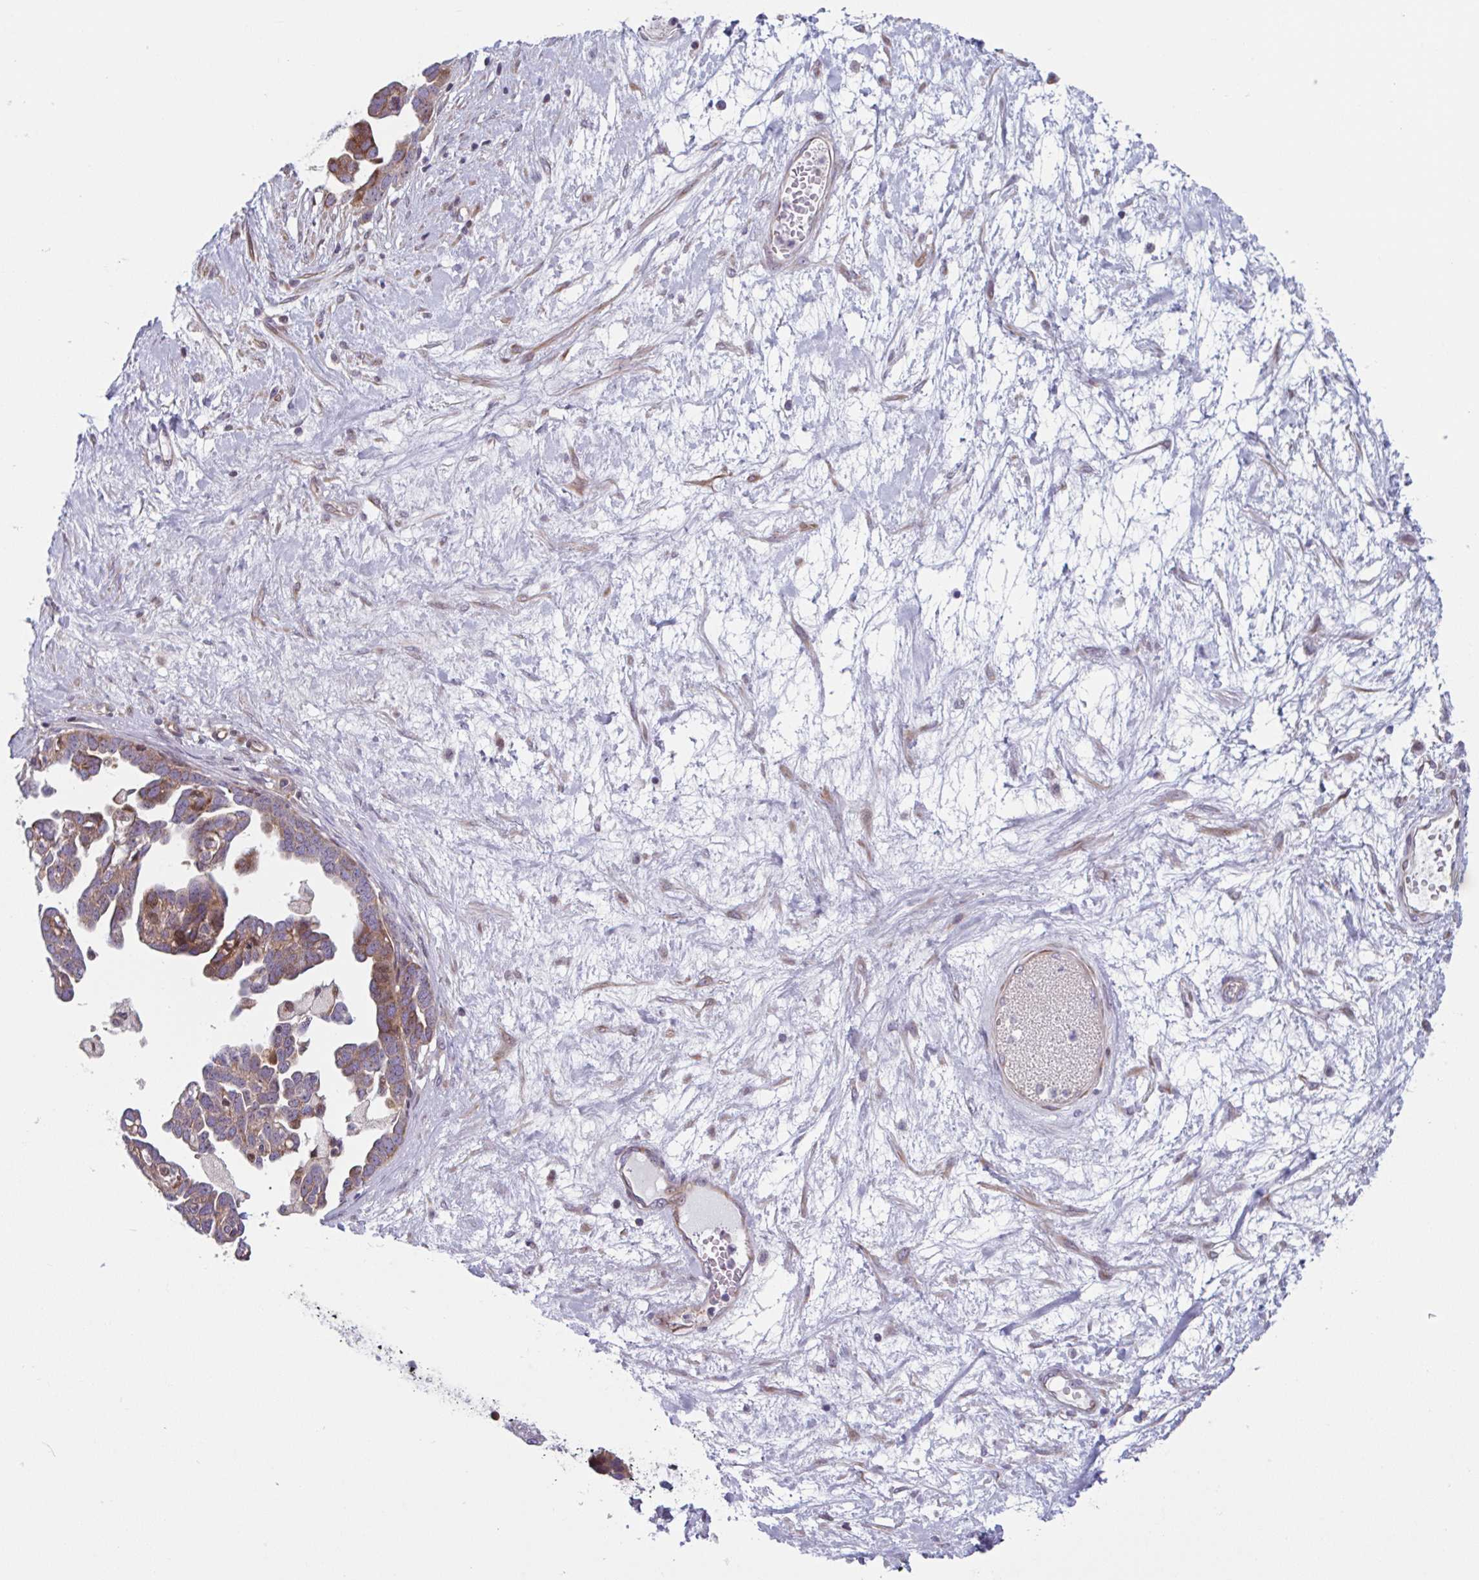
{"staining": {"intensity": "moderate", "quantity": "25%-75%", "location": "cytoplasmic/membranous"}, "tissue": "ovarian cancer", "cell_type": "Tumor cells", "image_type": "cancer", "snomed": [{"axis": "morphology", "description": "Cystadenocarcinoma, serous, NOS"}, {"axis": "topography", "description": "Ovary"}], "caption": "Ovarian cancer was stained to show a protein in brown. There is medium levels of moderate cytoplasmic/membranous staining in about 25%-75% of tumor cells.", "gene": "DUXA", "patient": {"sex": "female", "age": 54}}